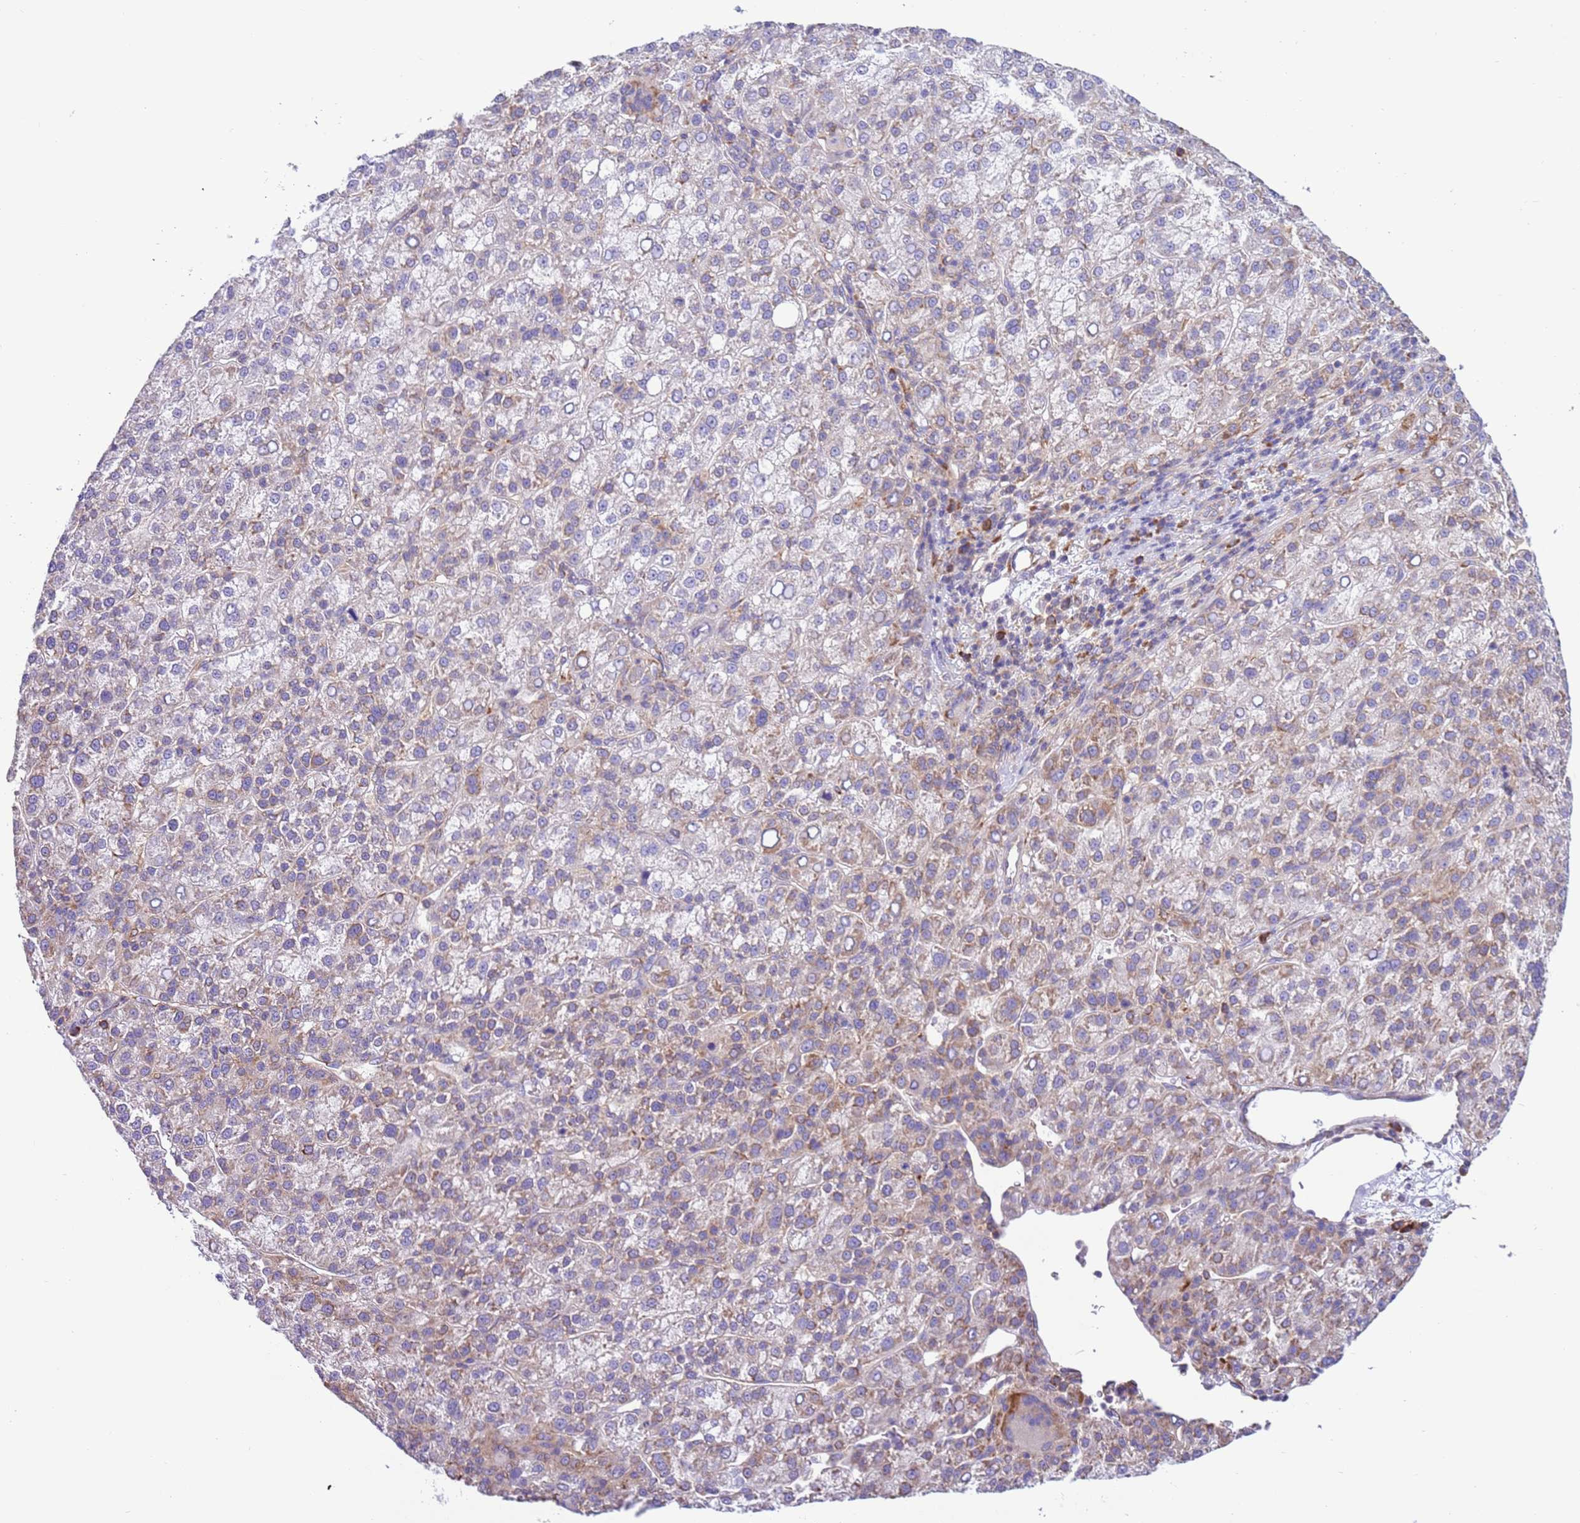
{"staining": {"intensity": "moderate", "quantity": "<25%", "location": "cytoplasmic/membranous"}, "tissue": "liver cancer", "cell_type": "Tumor cells", "image_type": "cancer", "snomed": [{"axis": "morphology", "description": "Carcinoma, Hepatocellular, NOS"}, {"axis": "topography", "description": "Liver"}], "caption": "This is an image of IHC staining of liver cancer, which shows moderate positivity in the cytoplasmic/membranous of tumor cells.", "gene": "VARS1", "patient": {"sex": "female", "age": 58}}